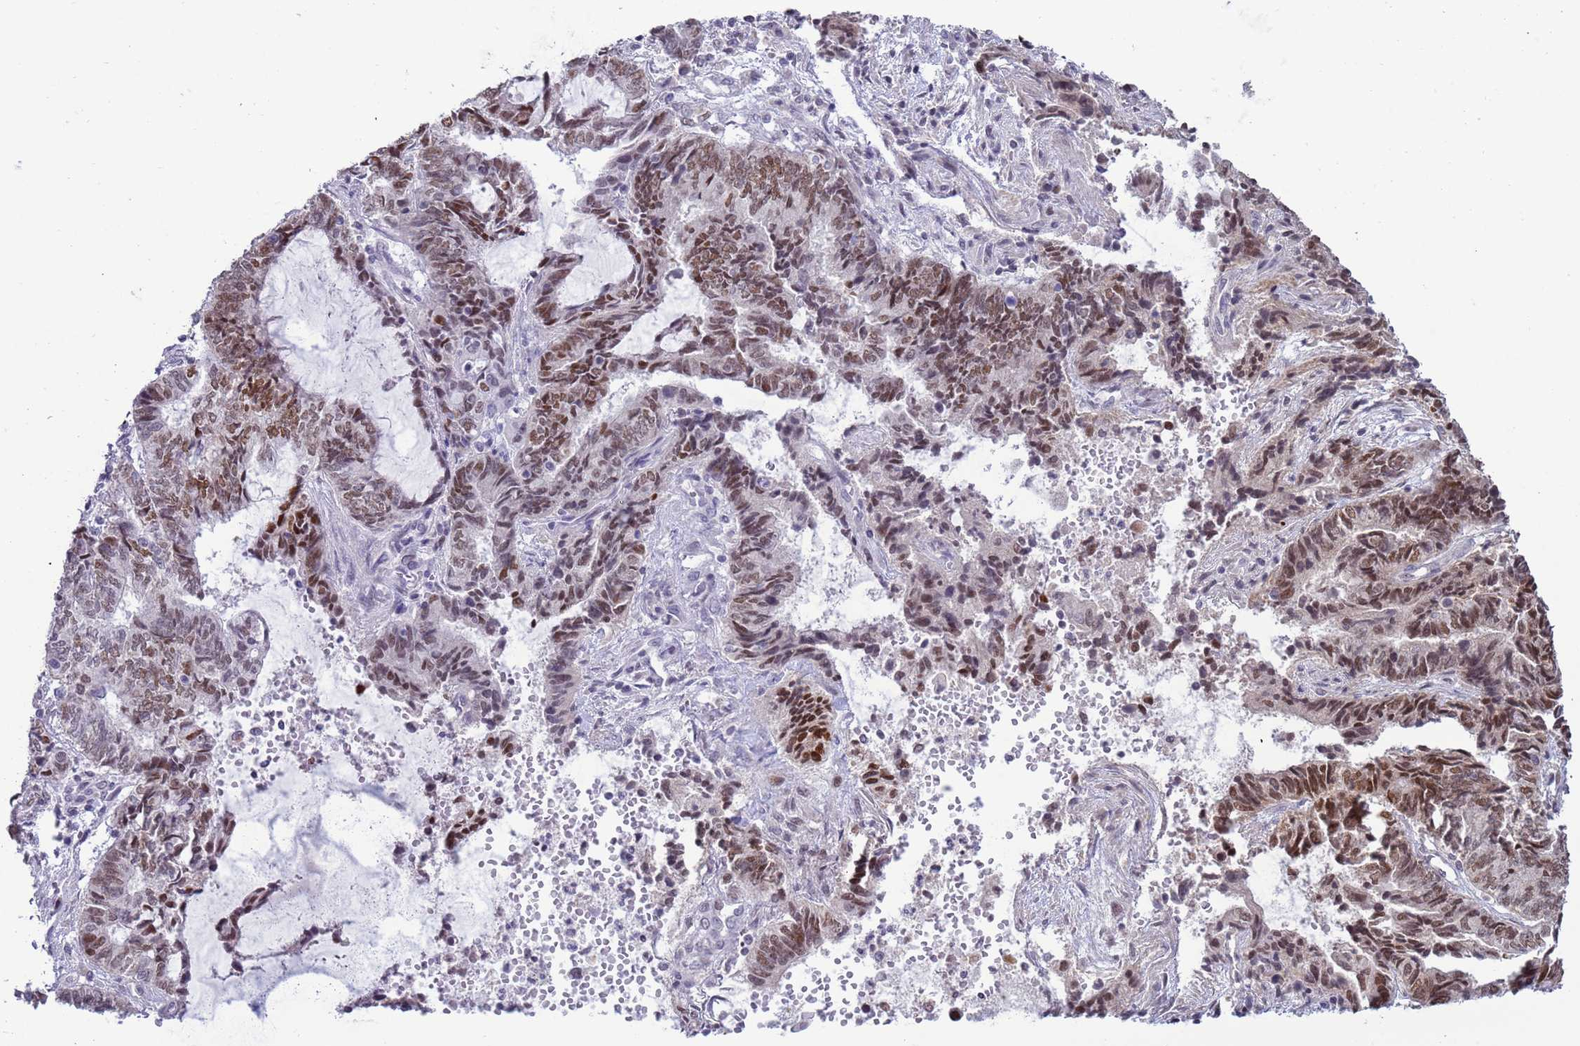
{"staining": {"intensity": "moderate", "quantity": ">75%", "location": "cytoplasmic/membranous,nuclear"}, "tissue": "endometrial cancer", "cell_type": "Tumor cells", "image_type": "cancer", "snomed": [{"axis": "morphology", "description": "Adenocarcinoma, NOS"}, {"axis": "topography", "description": "Uterus"}, {"axis": "topography", "description": "Endometrium"}], "caption": "Protein staining displays moderate cytoplasmic/membranous and nuclear positivity in approximately >75% of tumor cells in endometrial cancer (adenocarcinoma).", "gene": "RCOR2", "patient": {"sex": "female", "age": 70}}